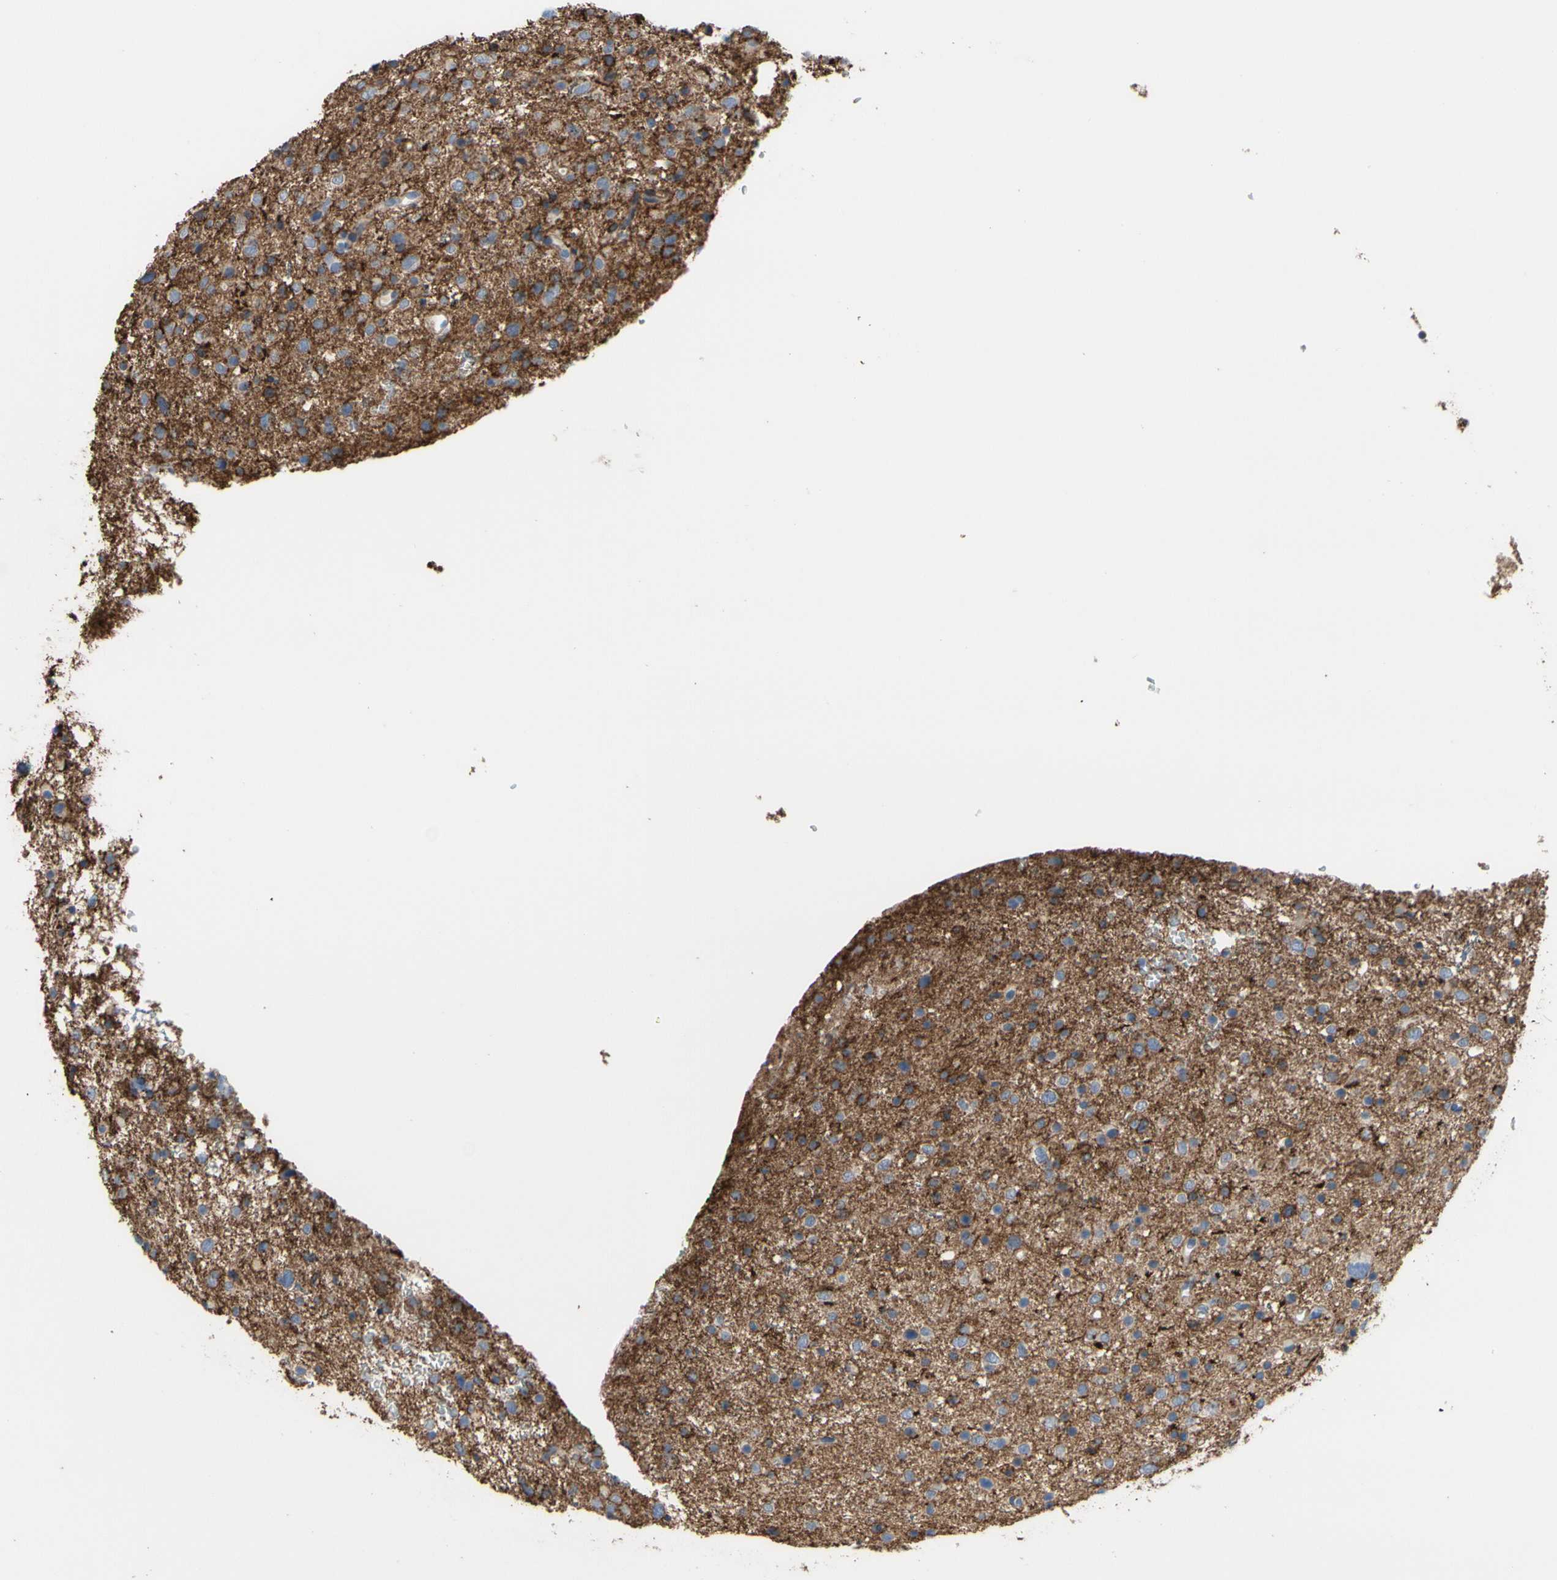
{"staining": {"intensity": "weak", "quantity": ">75%", "location": "cytoplasmic/membranous"}, "tissue": "glioma", "cell_type": "Tumor cells", "image_type": "cancer", "snomed": [{"axis": "morphology", "description": "Glioma, malignant, Low grade"}, {"axis": "topography", "description": "Brain"}], "caption": "Protein expression analysis of malignant glioma (low-grade) demonstrates weak cytoplasmic/membranous positivity in approximately >75% of tumor cells.", "gene": "ANXA6", "patient": {"sex": "female", "age": 37}}